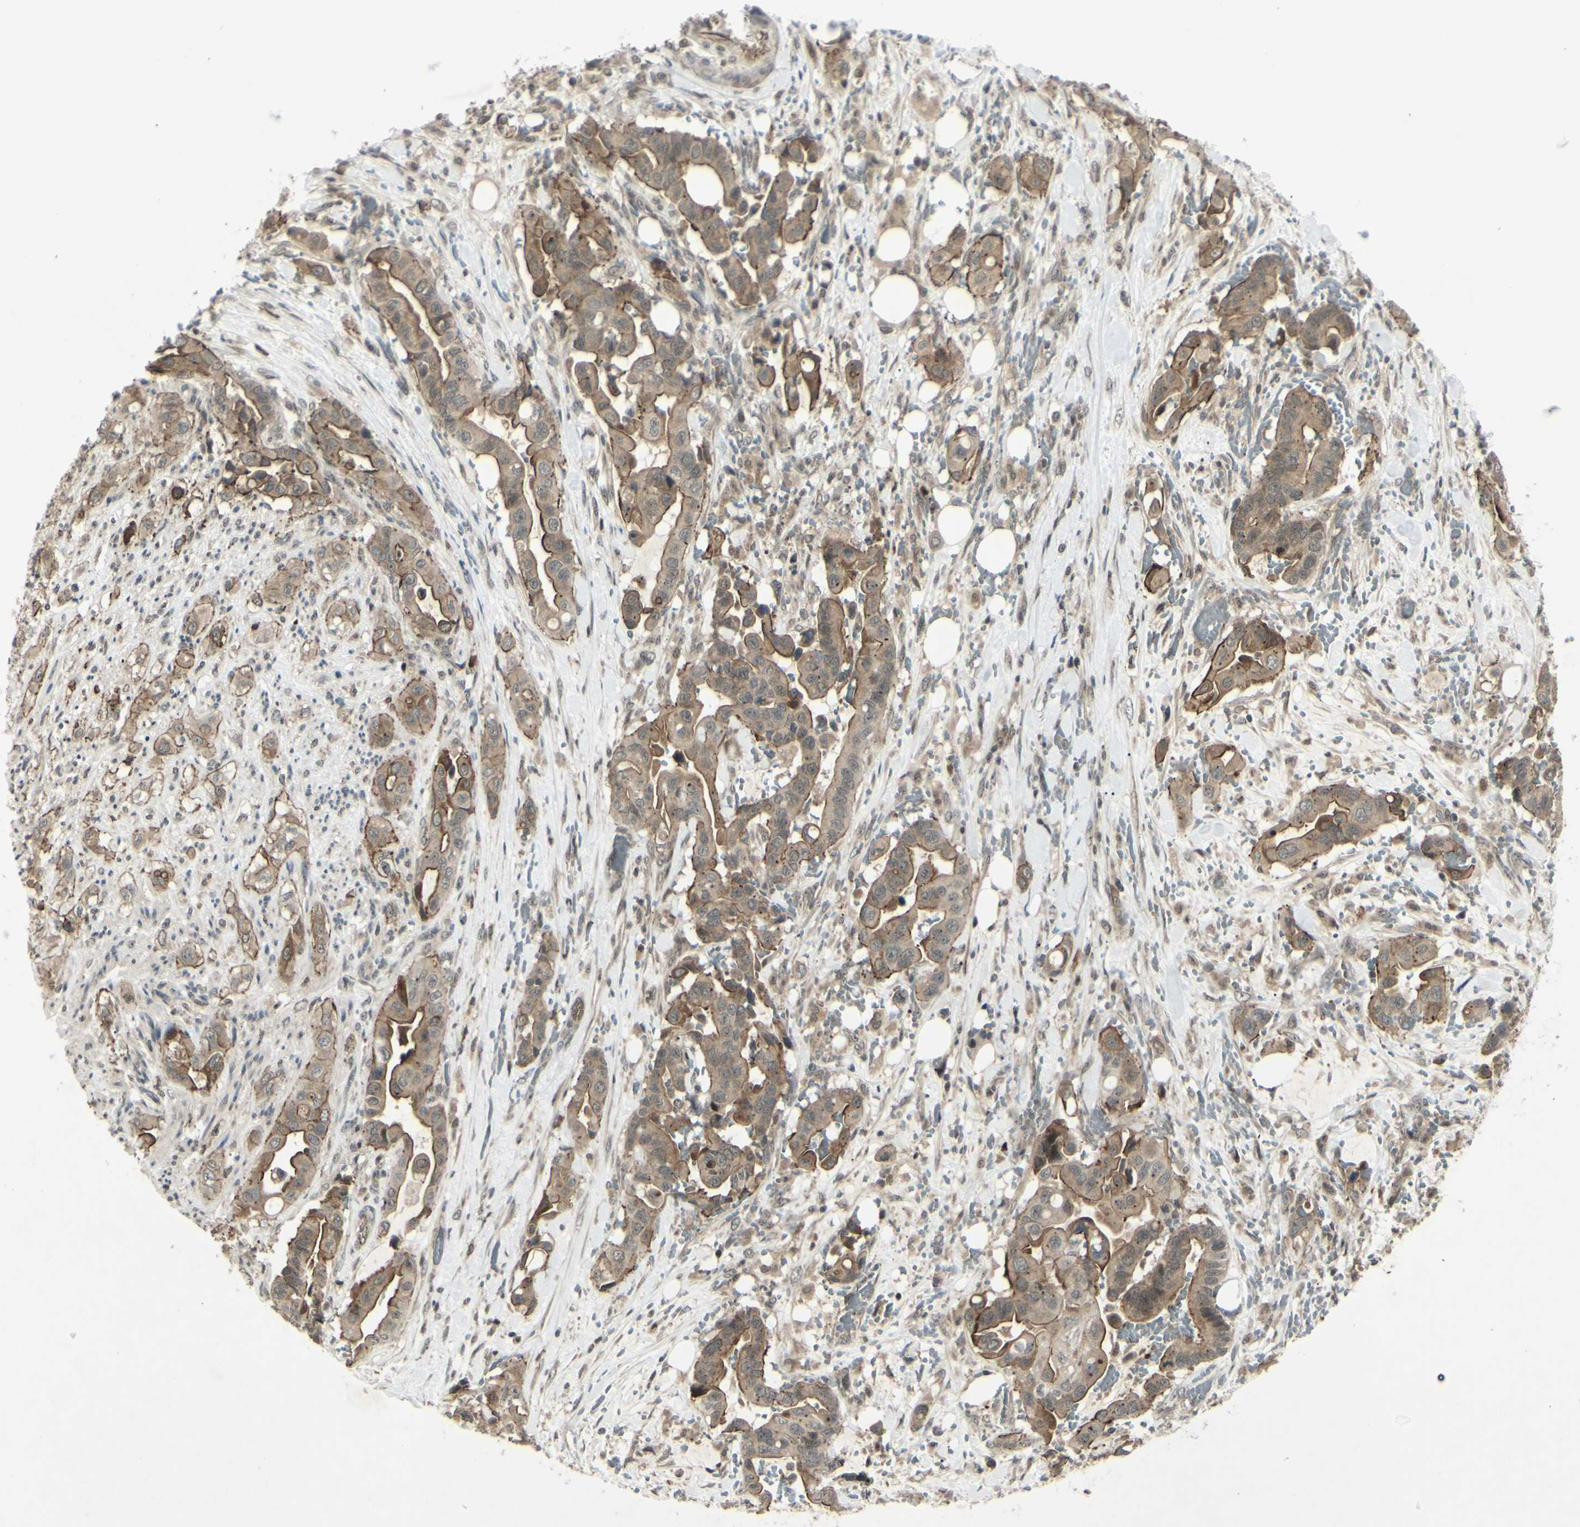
{"staining": {"intensity": "moderate", "quantity": ">75%", "location": "cytoplasmic/membranous"}, "tissue": "liver cancer", "cell_type": "Tumor cells", "image_type": "cancer", "snomed": [{"axis": "morphology", "description": "Cholangiocarcinoma"}, {"axis": "topography", "description": "Liver"}], "caption": "The photomicrograph demonstrates a brown stain indicating the presence of a protein in the cytoplasmic/membranous of tumor cells in cholangiocarcinoma (liver).", "gene": "BLNK", "patient": {"sex": "female", "age": 61}}